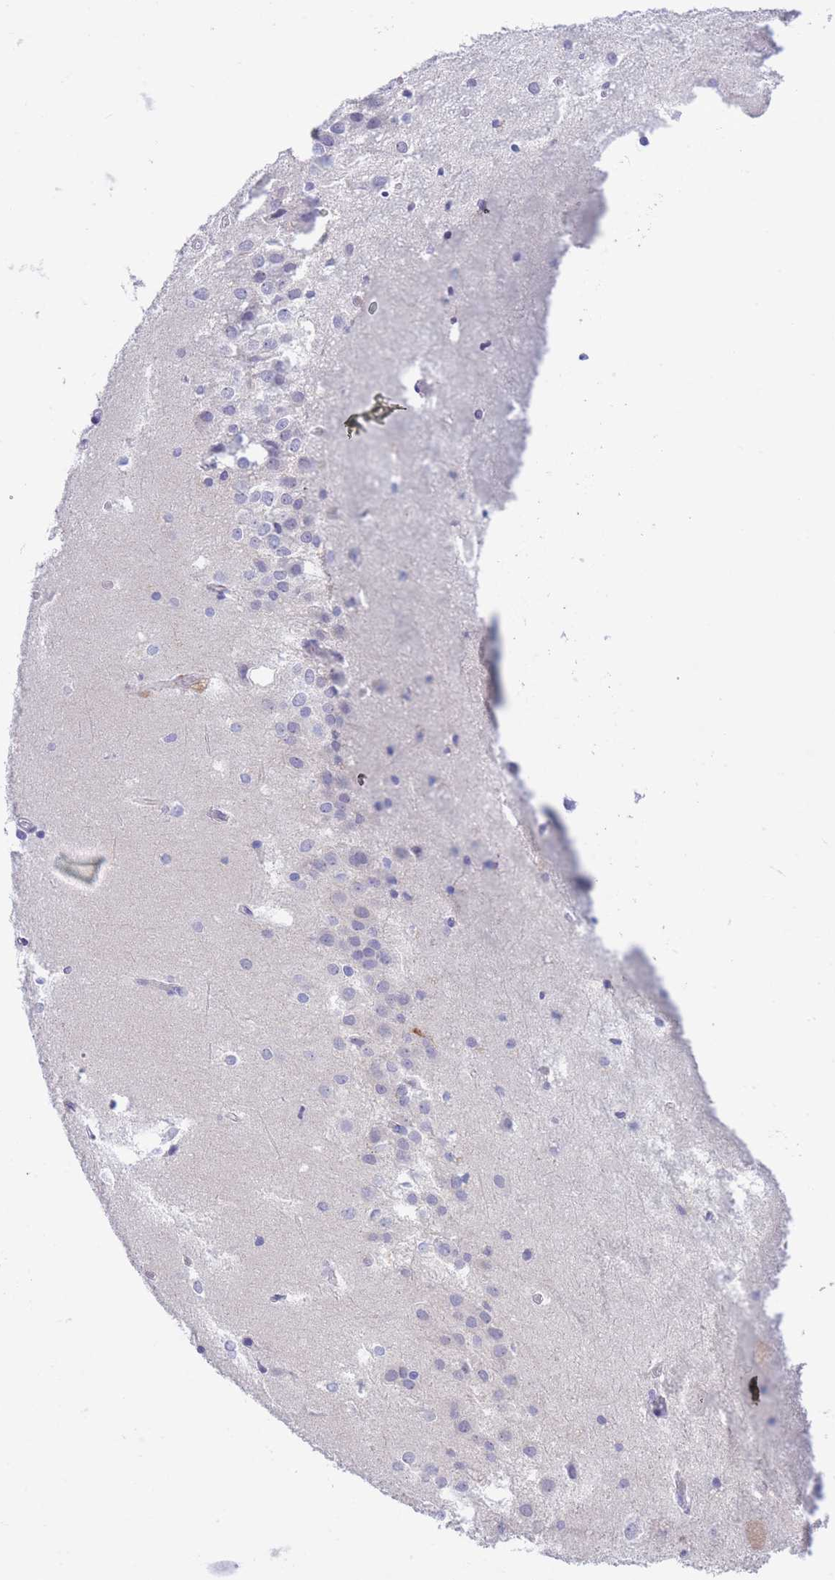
{"staining": {"intensity": "negative", "quantity": "none", "location": "none"}, "tissue": "hippocampus", "cell_type": "Glial cells", "image_type": "normal", "snomed": [{"axis": "morphology", "description": "Normal tissue, NOS"}, {"axis": "topography", "description": "Hippocampus"}], "caption": "Immunohistochemical staining of benign hippocampus exhibits no significant positivity in glial cells.", "gene": "PCDHB3", "patient": {"sex": "female", "age": 52}}